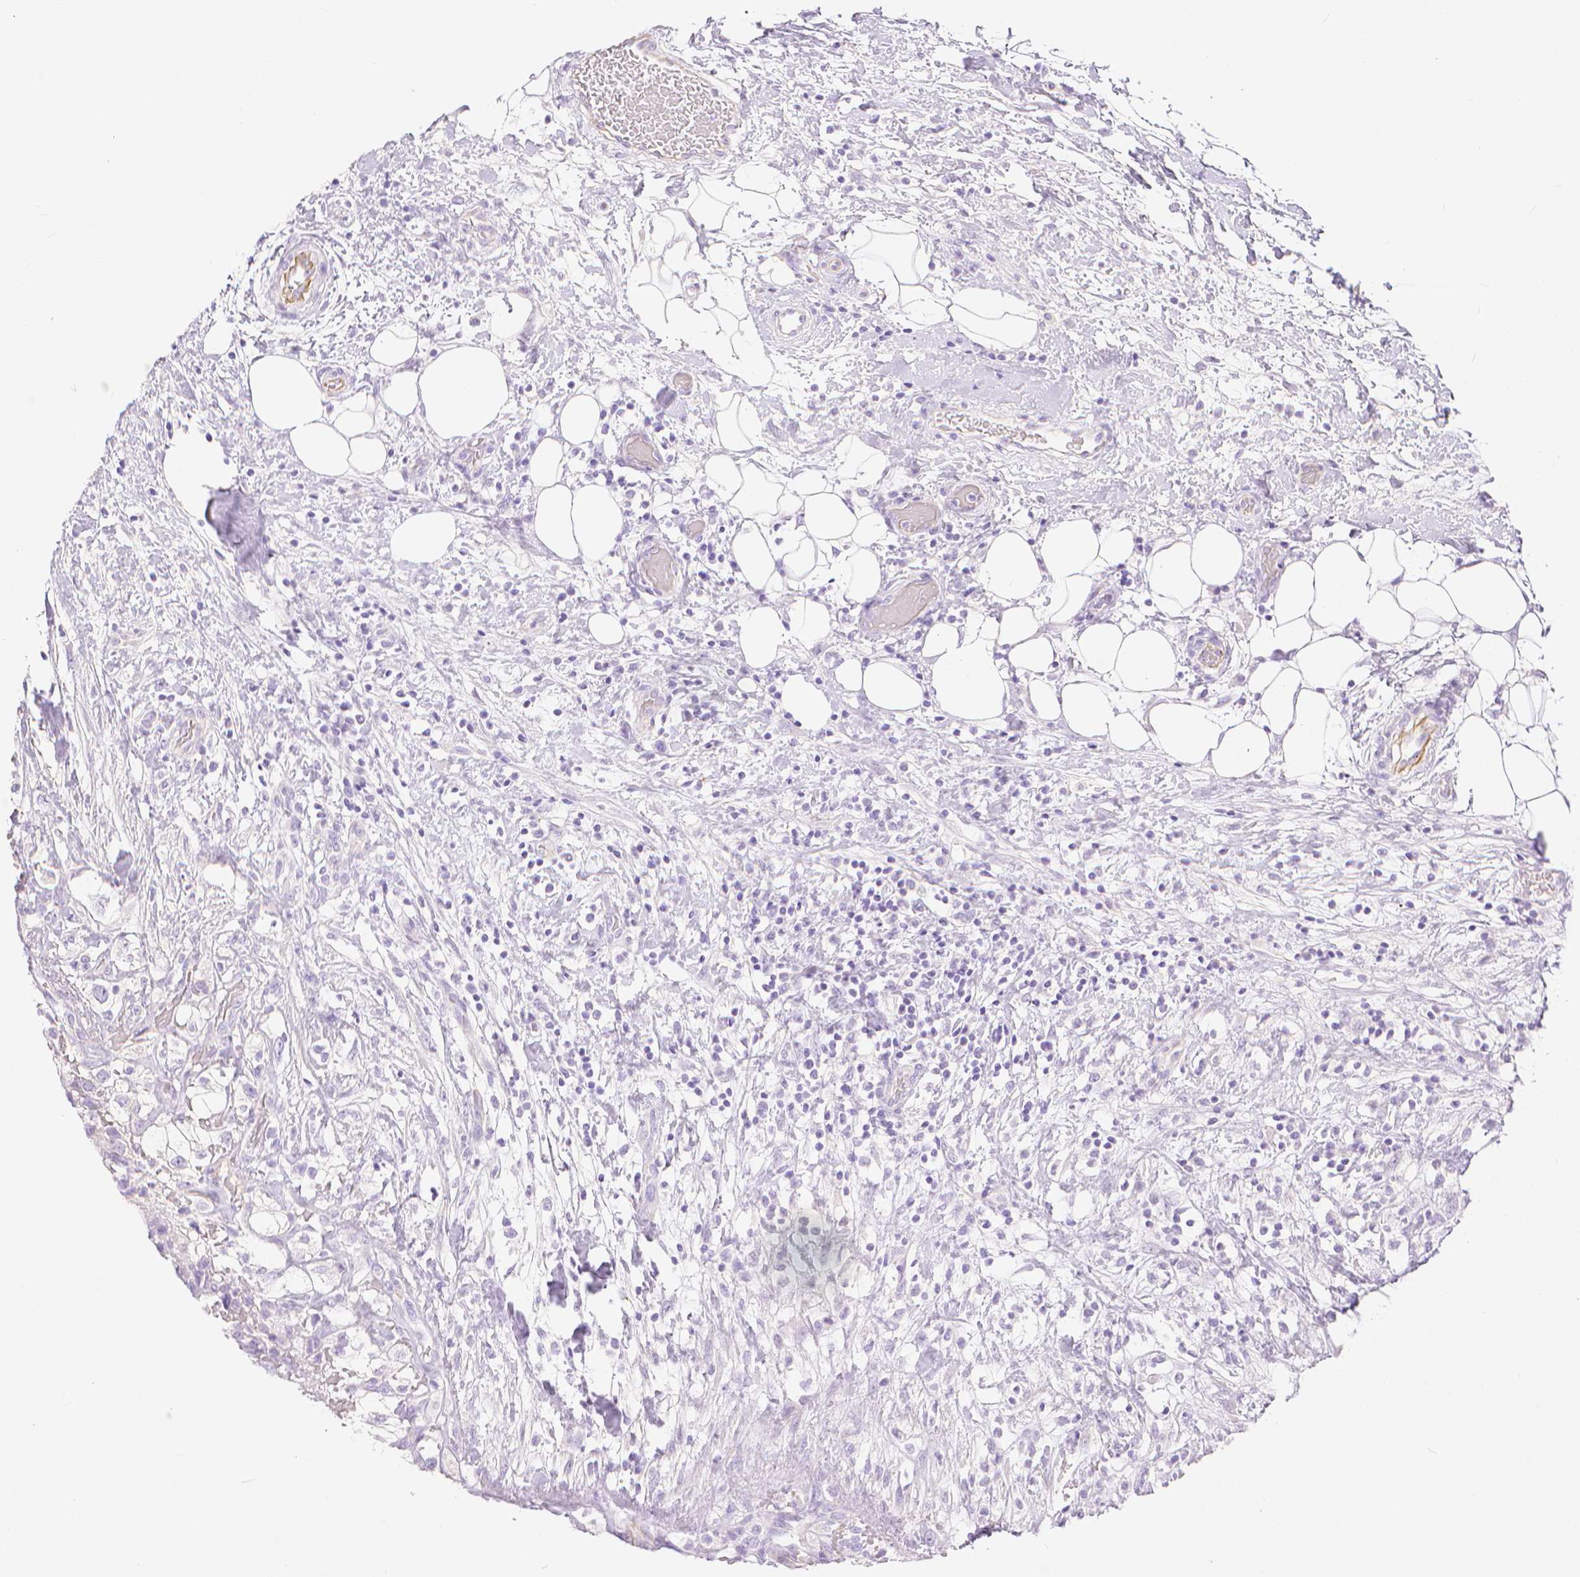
{"staining": {"intensity": "negative", "quantity": "none", "location": "none"}, "tissue": "renal cancer", "cell_type": "Tumor cells", "image_type": "cancer", "snomed": [{"axis": "morphology", "description": "Adenocarcinoma, NOS"}, {"axis": "topography", "description": "Kidney"}], "caption": "Immunohistochemical staining of adenocarcinoma (renal) shows no significant staining in tumor cells. (DAB IHC with hematoxylin counter stain).", "gene": "SLC27A5", "patient": {"sex": "male", "age": 59}}